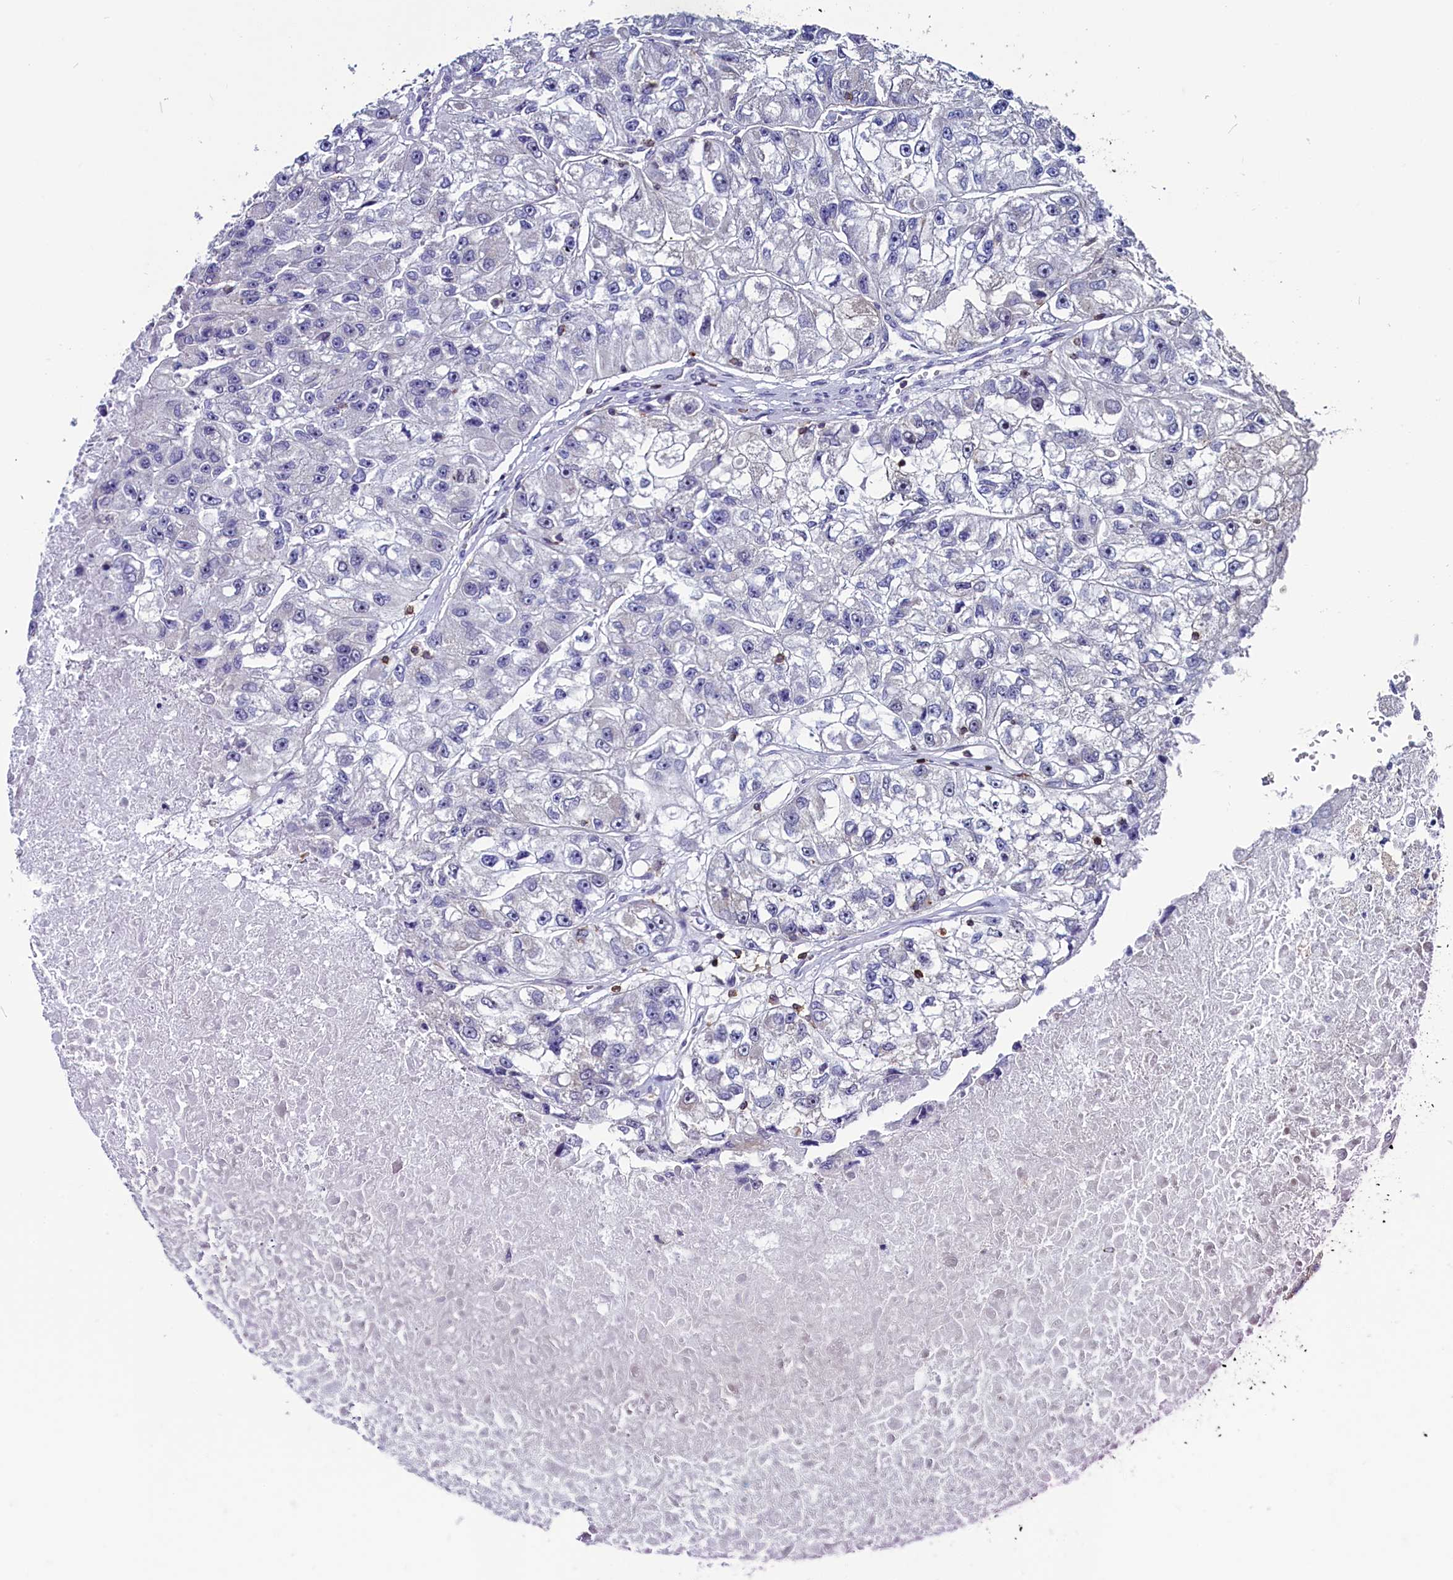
{"staining": {"intensity": "negative", "quantity": "none", "location": "none"}, "tissue": "renal cancer", "cell_type": "Tumor cells", "image_type": "cancer", "snomed": [{"axis": "morphology", "description": "Adenocarcinoma, NOS"}, {"axis": "topography", "description": "Kidney"}], "caption": "This is an IHC photomicrograph of human renal cancer. There is no positivity in tumor cells.", "gene": "CIAPIN1", "patient": {"sex": "male", "age": 63}}